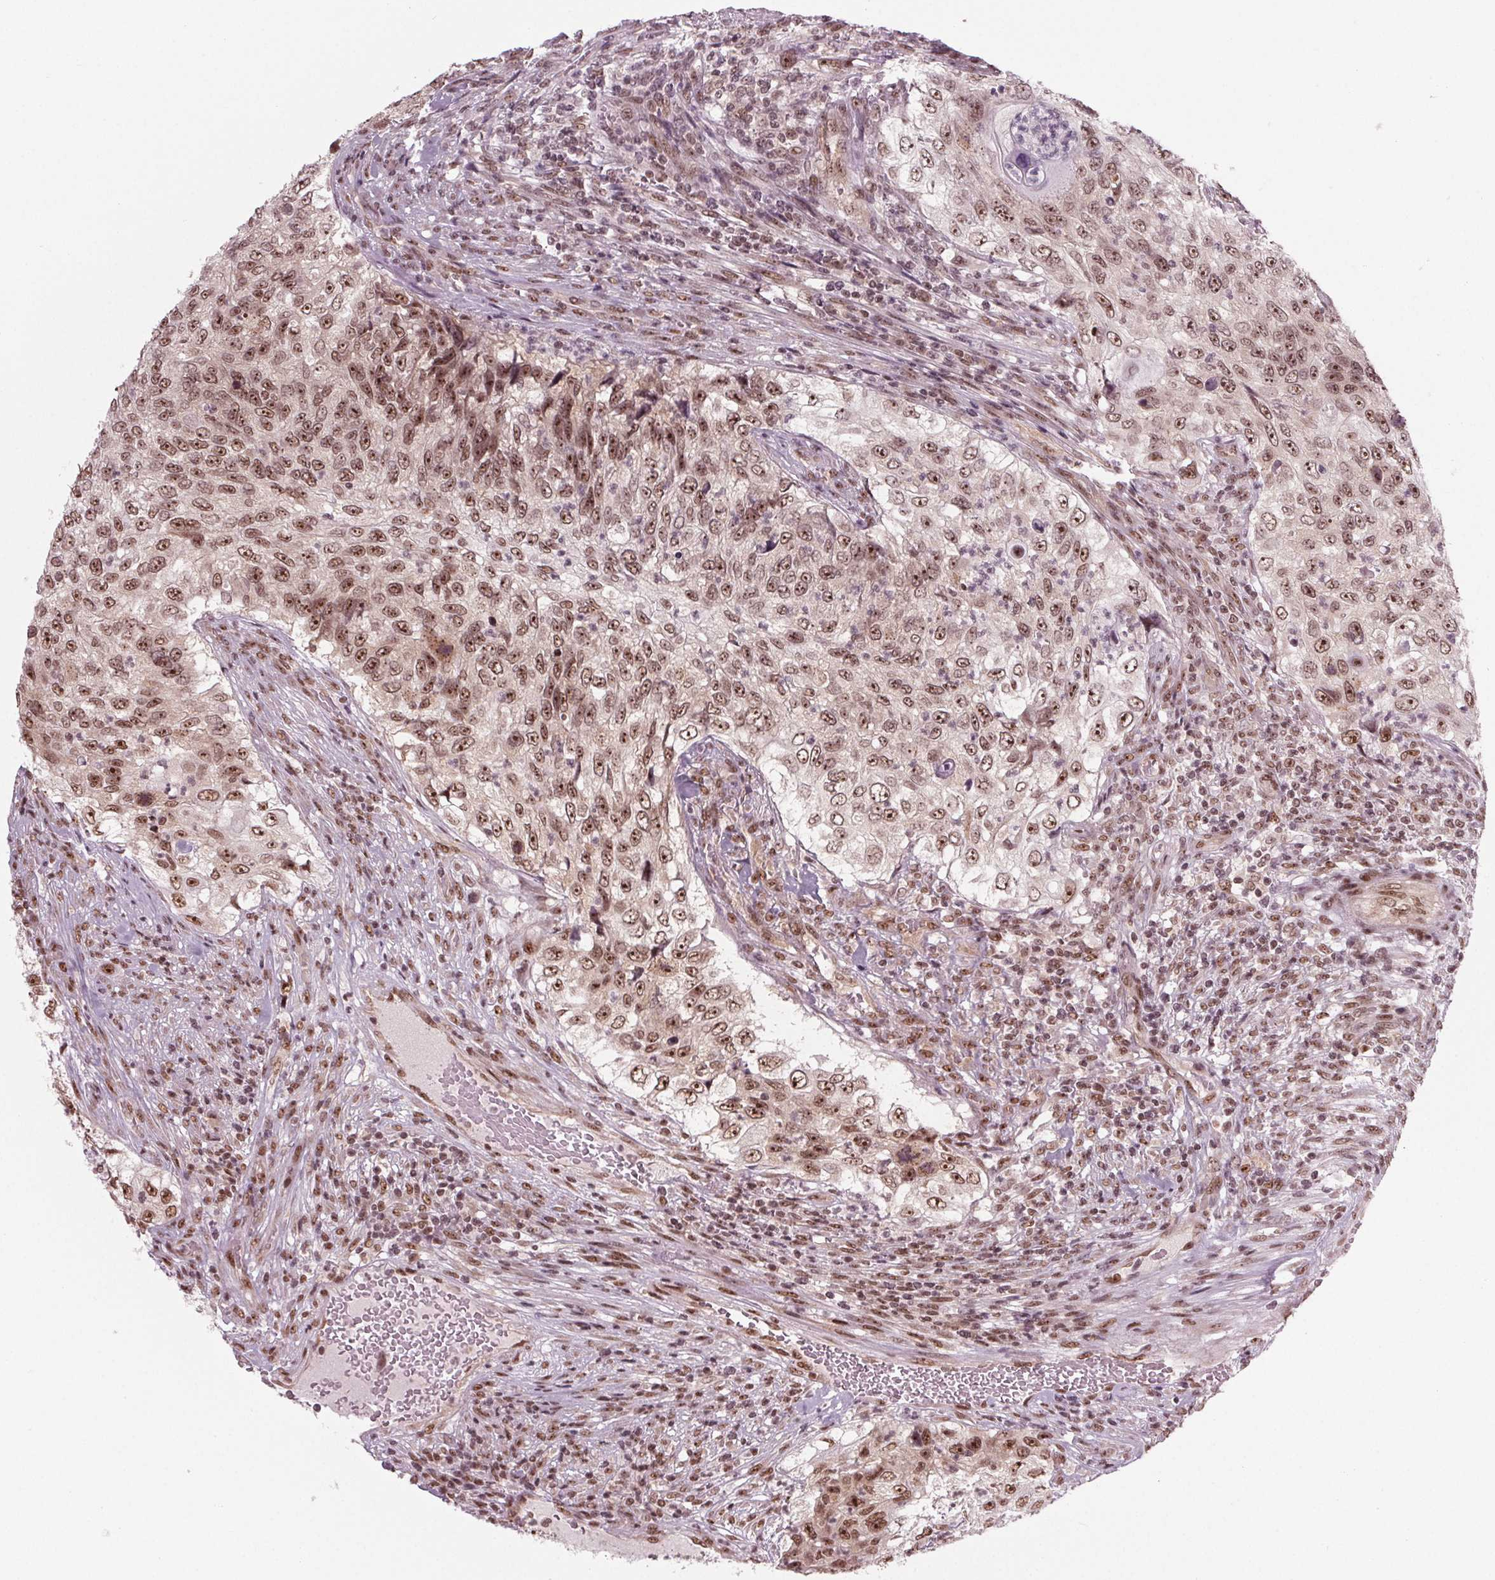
{"staining": {"intensity": "moderate", "quantity": ">75%", "location": "nuclear"}, "tissue": "urothelial cancer", "cell_type": "Tumor cells", "image_type": "cancer", "snomed": [{"axis": "morphology", "description": "Urothelial carcinoma, High grade"}, {"axis": "topography", "description": "Urinary bladder"}], "caption": "IHC of human high-grade urothelial carcinoma reveals medium levels of moderate nuclear expression in approximately >75% of tumor cells.", "gene": "DDX41", "patient": {"sex": "female", "age": 60}}